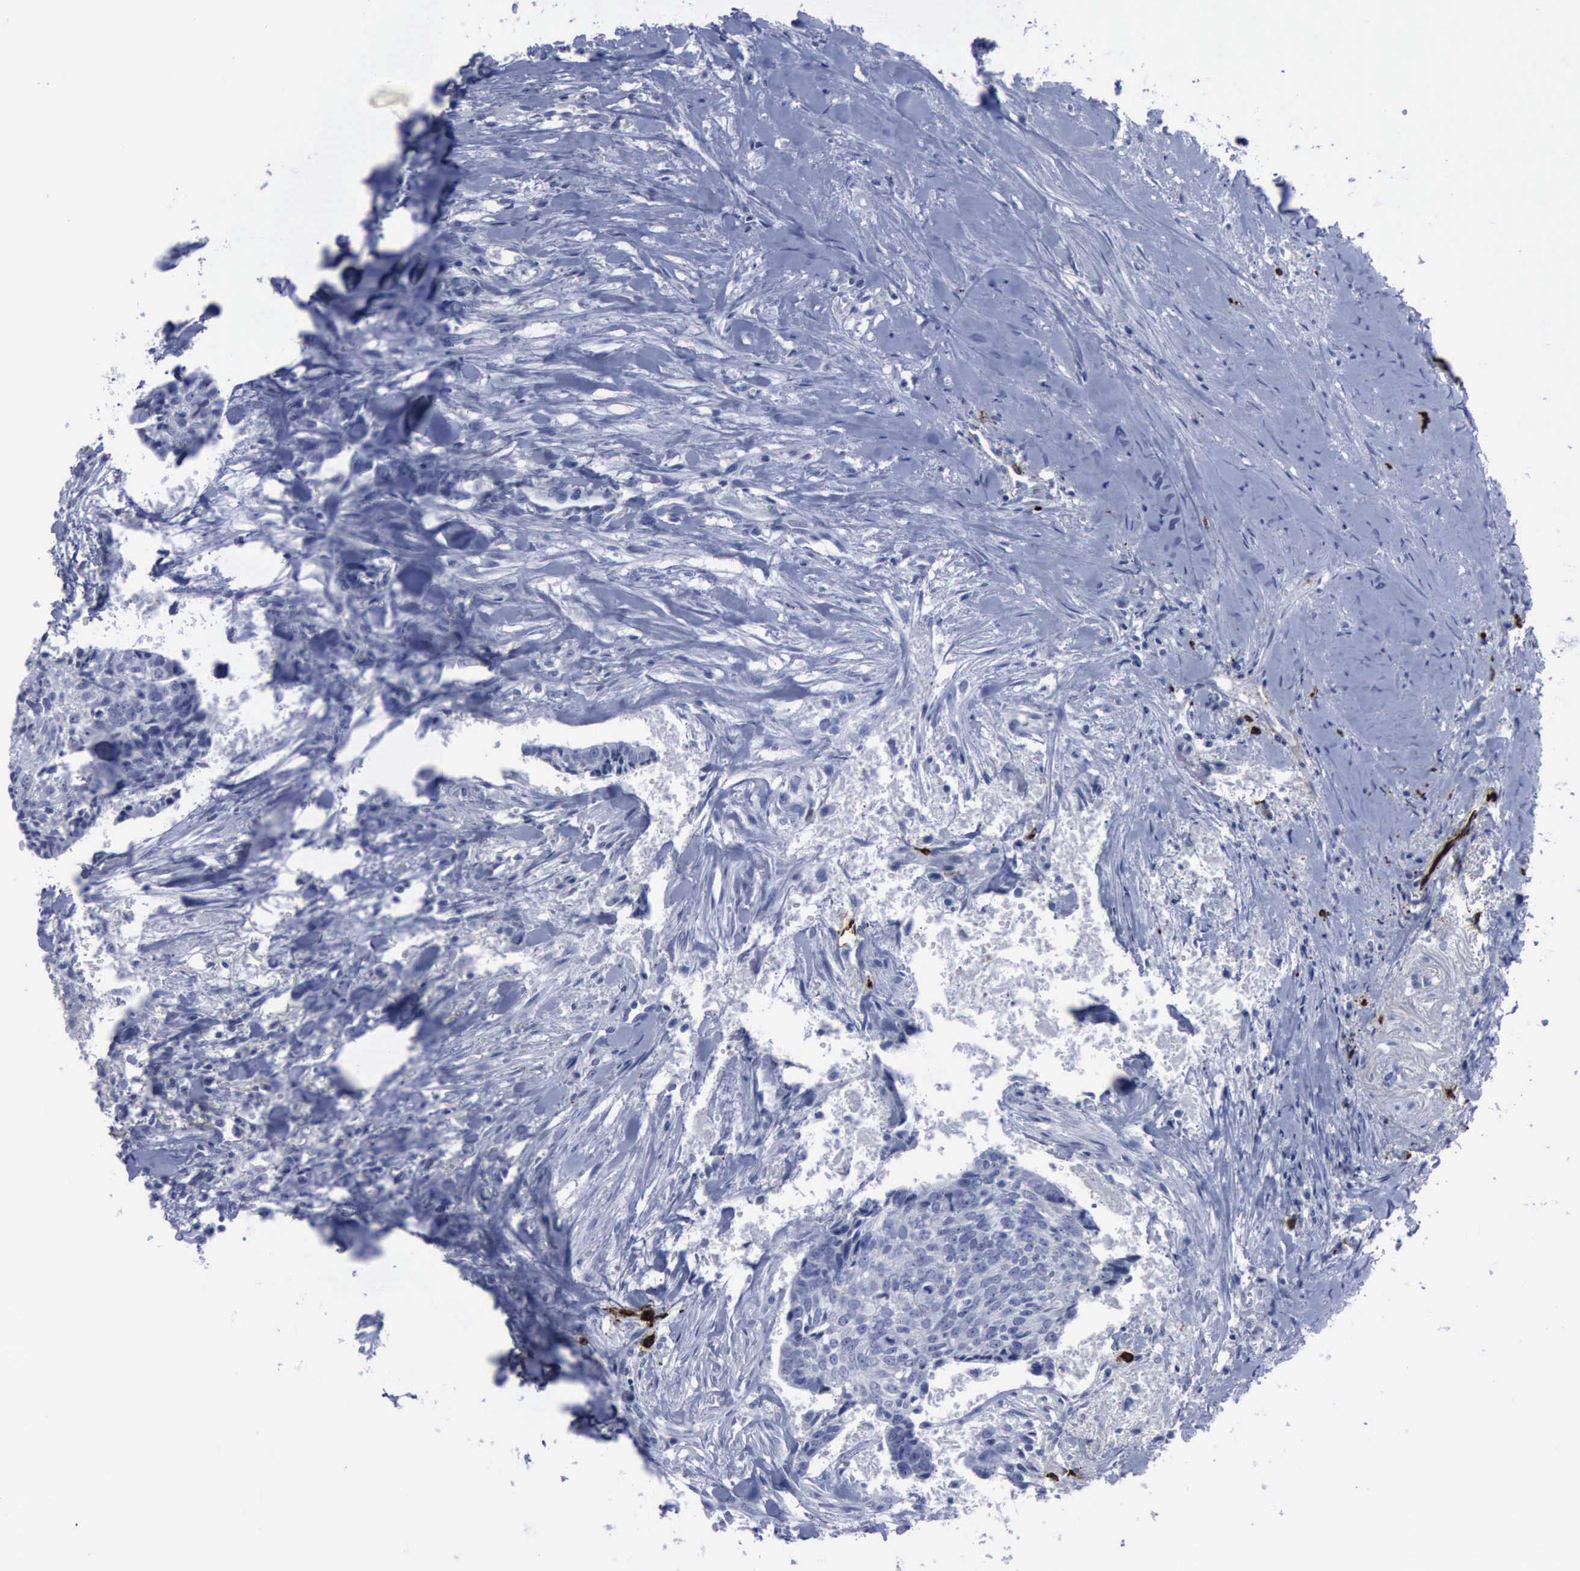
{"staining": {"intensity": "negative", "quantity": "none", "location": "none"}, "tissue": "head and neck cancer", "cell_type": "Tumor cells", "image_type": "cancer", "snomed": [{"axis": "morphology", "description": "Squamous cell carcinoma, NOS"}, {"axis": "topography", "description": "Salivary gland"}, {"axis": "topography", "description": "Head-Neck"}], "caption": "The IHC micrograph has no significant expression in tumor cells of head and neck cancer (squamous cell carcinoma) tissue.", "gene": "NGFR", "patient": {"sex": "male", "age": 70}}